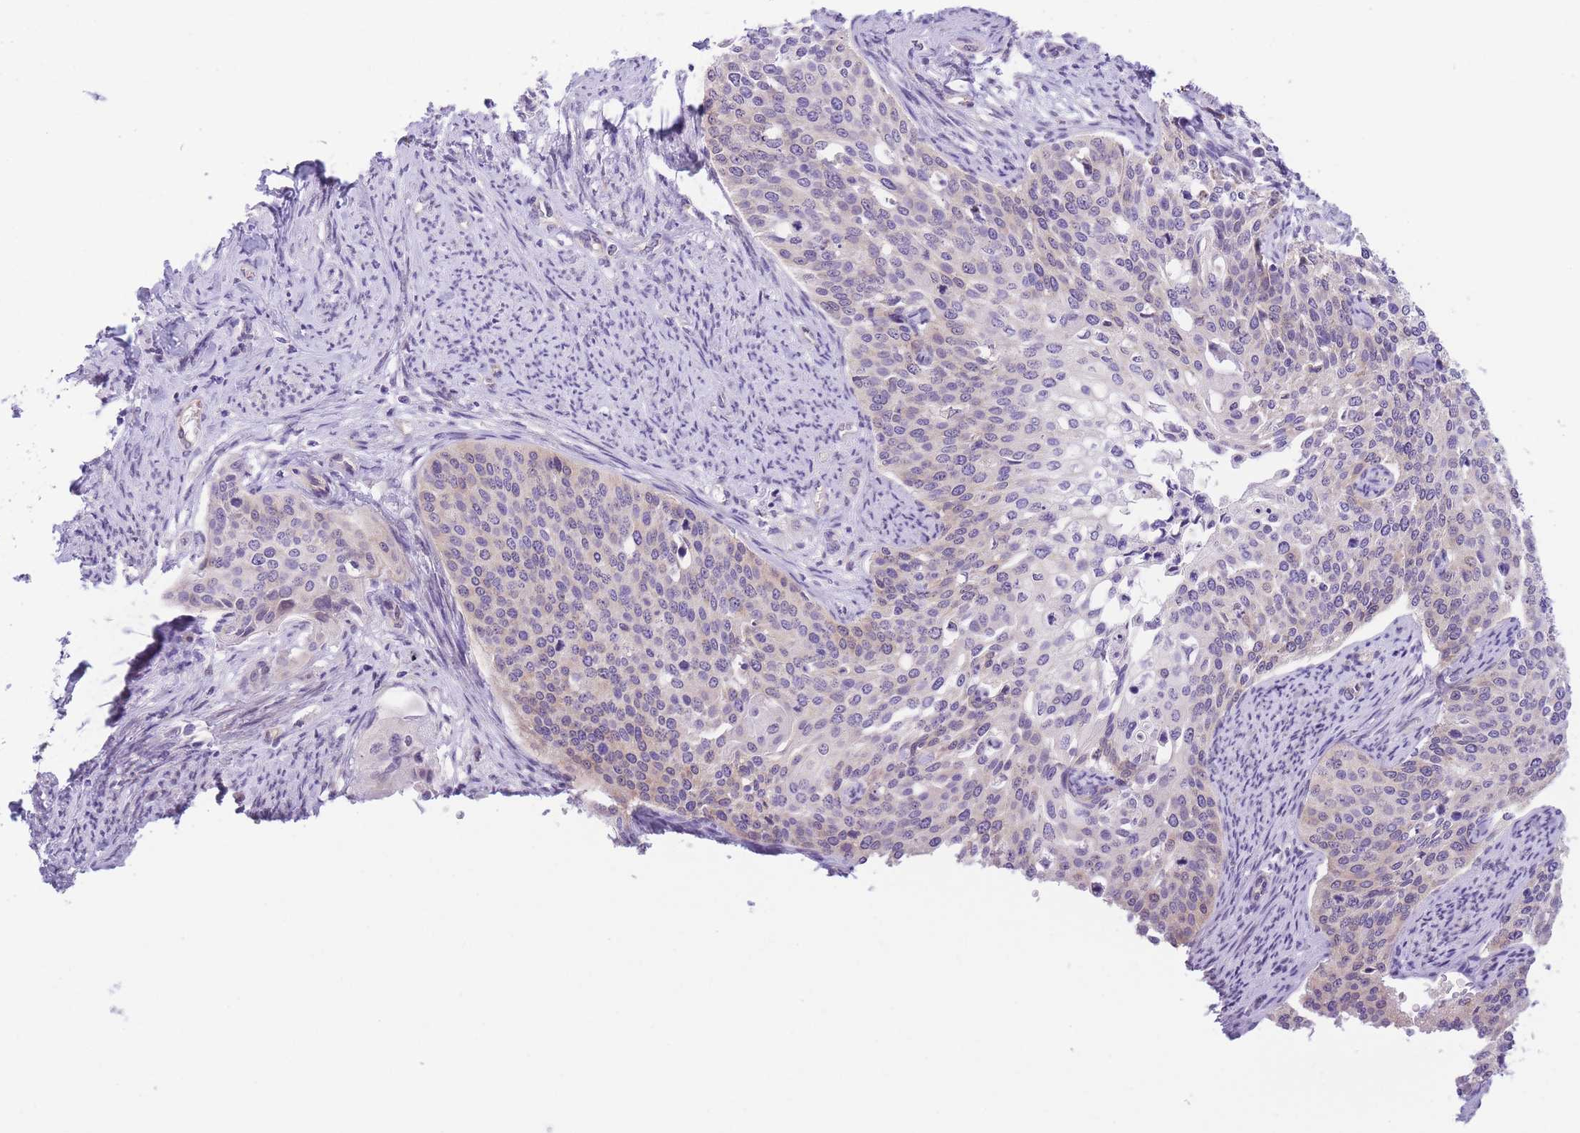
{"staining": {"intensity": "negative", "quantity": "none", "location": "none"}, "tissue": "cervical cancer", "cell_type": "Tumor cells", "image_type": "cancer", "snomed": [{"axis": "morphology", "description": "Squamous cell carcinoma, NOS"}, {"axis": "topography", "description": "Cervix"}], "caption": "Tumor cells are negative for brown protein staining in squamous cell carcinoma (cervical).", "gene": "WWOX", "patient": {"sex": "female", "age": 44}}